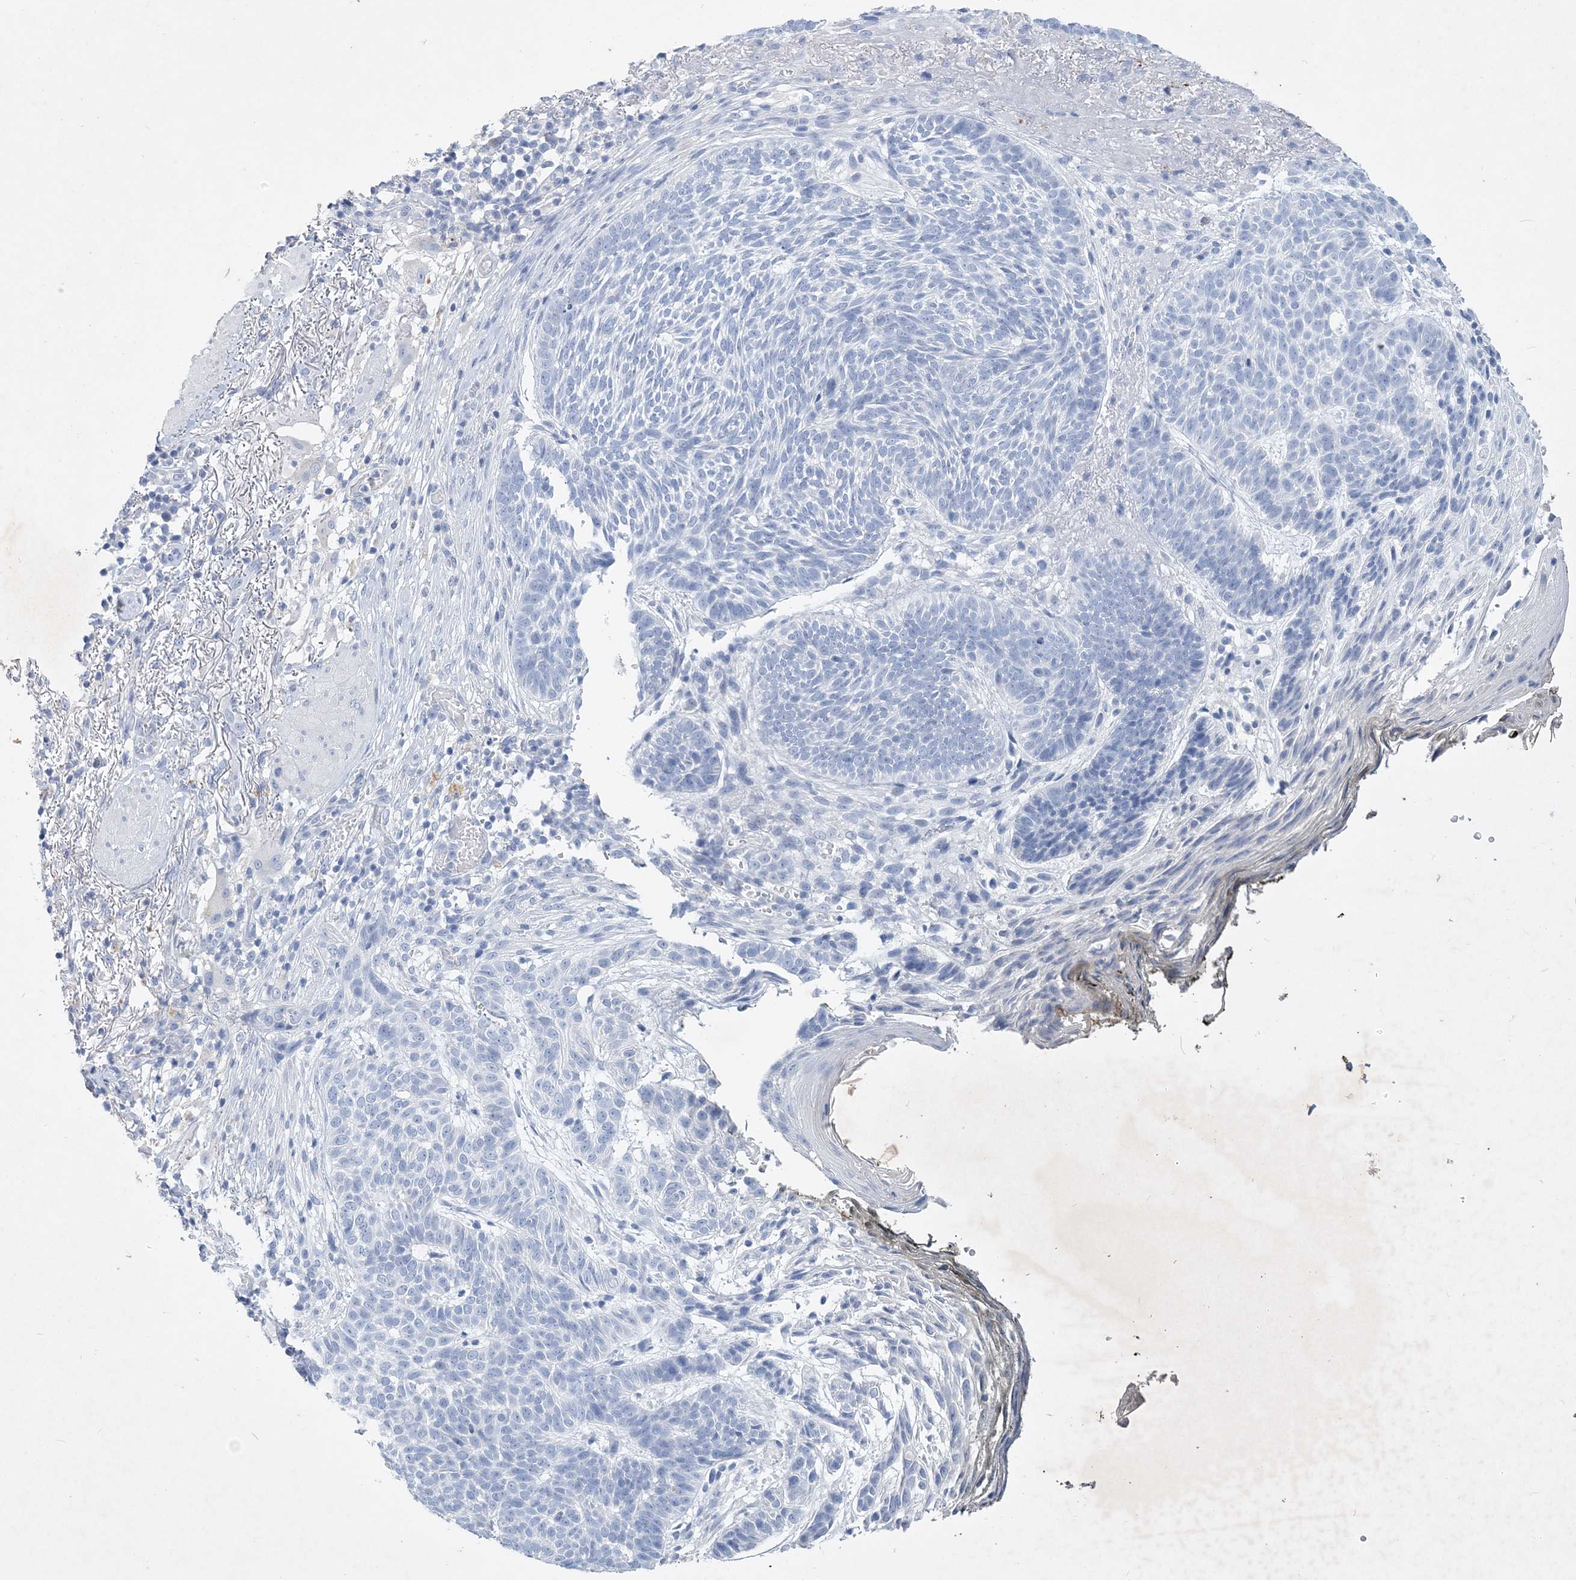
{"staining": {"intensity": "negative", "quantity": "none", "location": "none"}, "tissue": "skin cancer", "cell_type": "Tumor cells", "image_type": "cancer", "snomed": [{"axis": "morphology", "description": "Normal tissue, NOS"}, {"axis": "morphology", "description": "Basal cell carcinoma"}, {"axis": "topography", "description": "Skin"}], "caption": "Tumor cells are negative for brown protein staining in skin cancer. Nuclei are stained in blue.", "gene": "COPS8", "patient": {"sex": "male", "age": 64}}